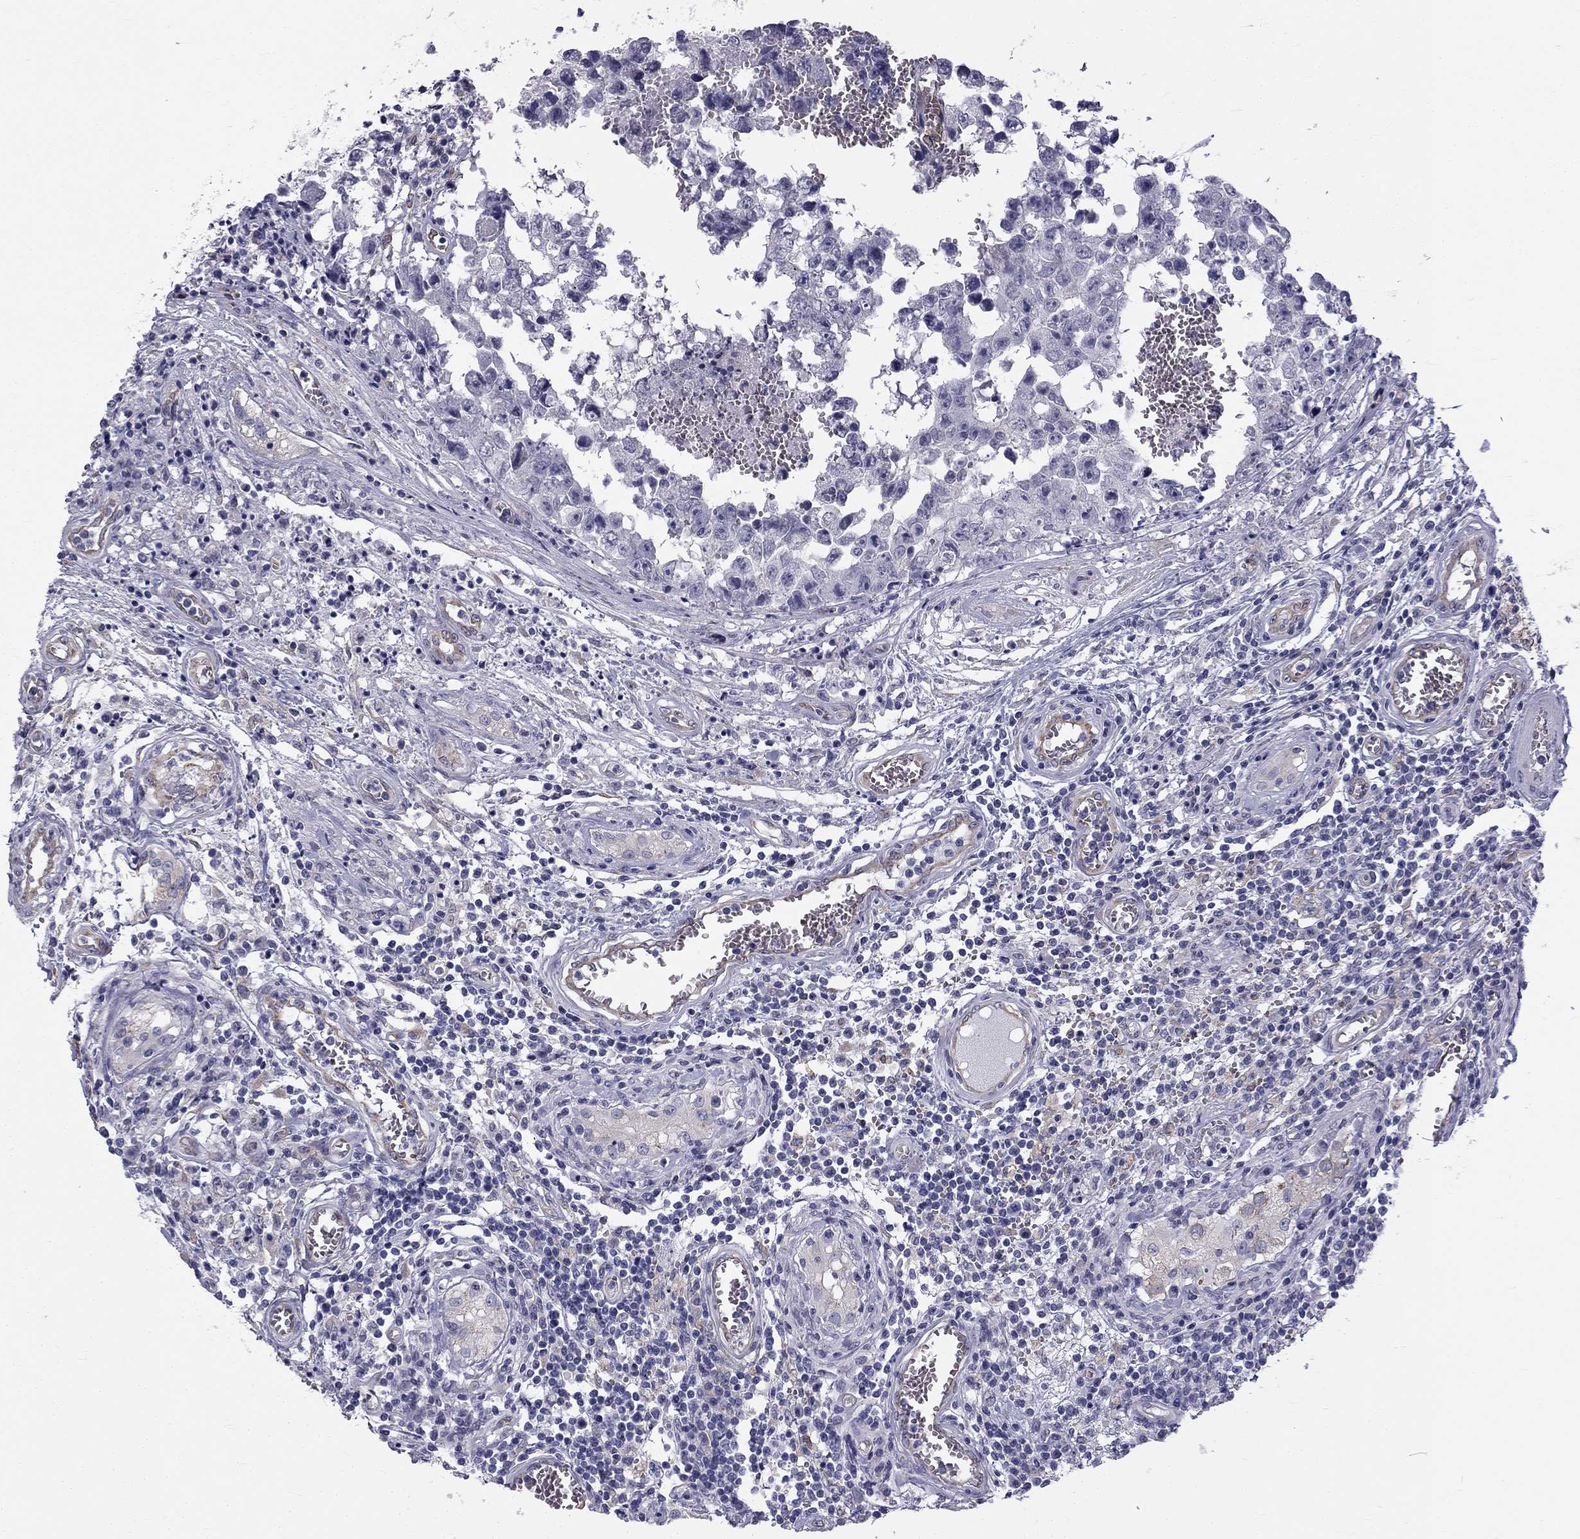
{"staining": {"intensity": "negative", "quantity": "none", "location": "none"}, "tissue": "testis cancer", "cell_type": "Tumor cells", "image_type": "cancer", "snomed": [{"axis": "morphology", "description": "Carcinoma, Embryonal, NOS"}, {"axis": "topography", "description": "Testis"}], "caption": "Immunohistochemistry (IHC) photomicrograph of embryonal carcinoma (testis) stained for a protein (brown), which reveals no positivity in tumor cells.", "gene": "CCDC40", "patient": {"sex": "male", "age": 36}}